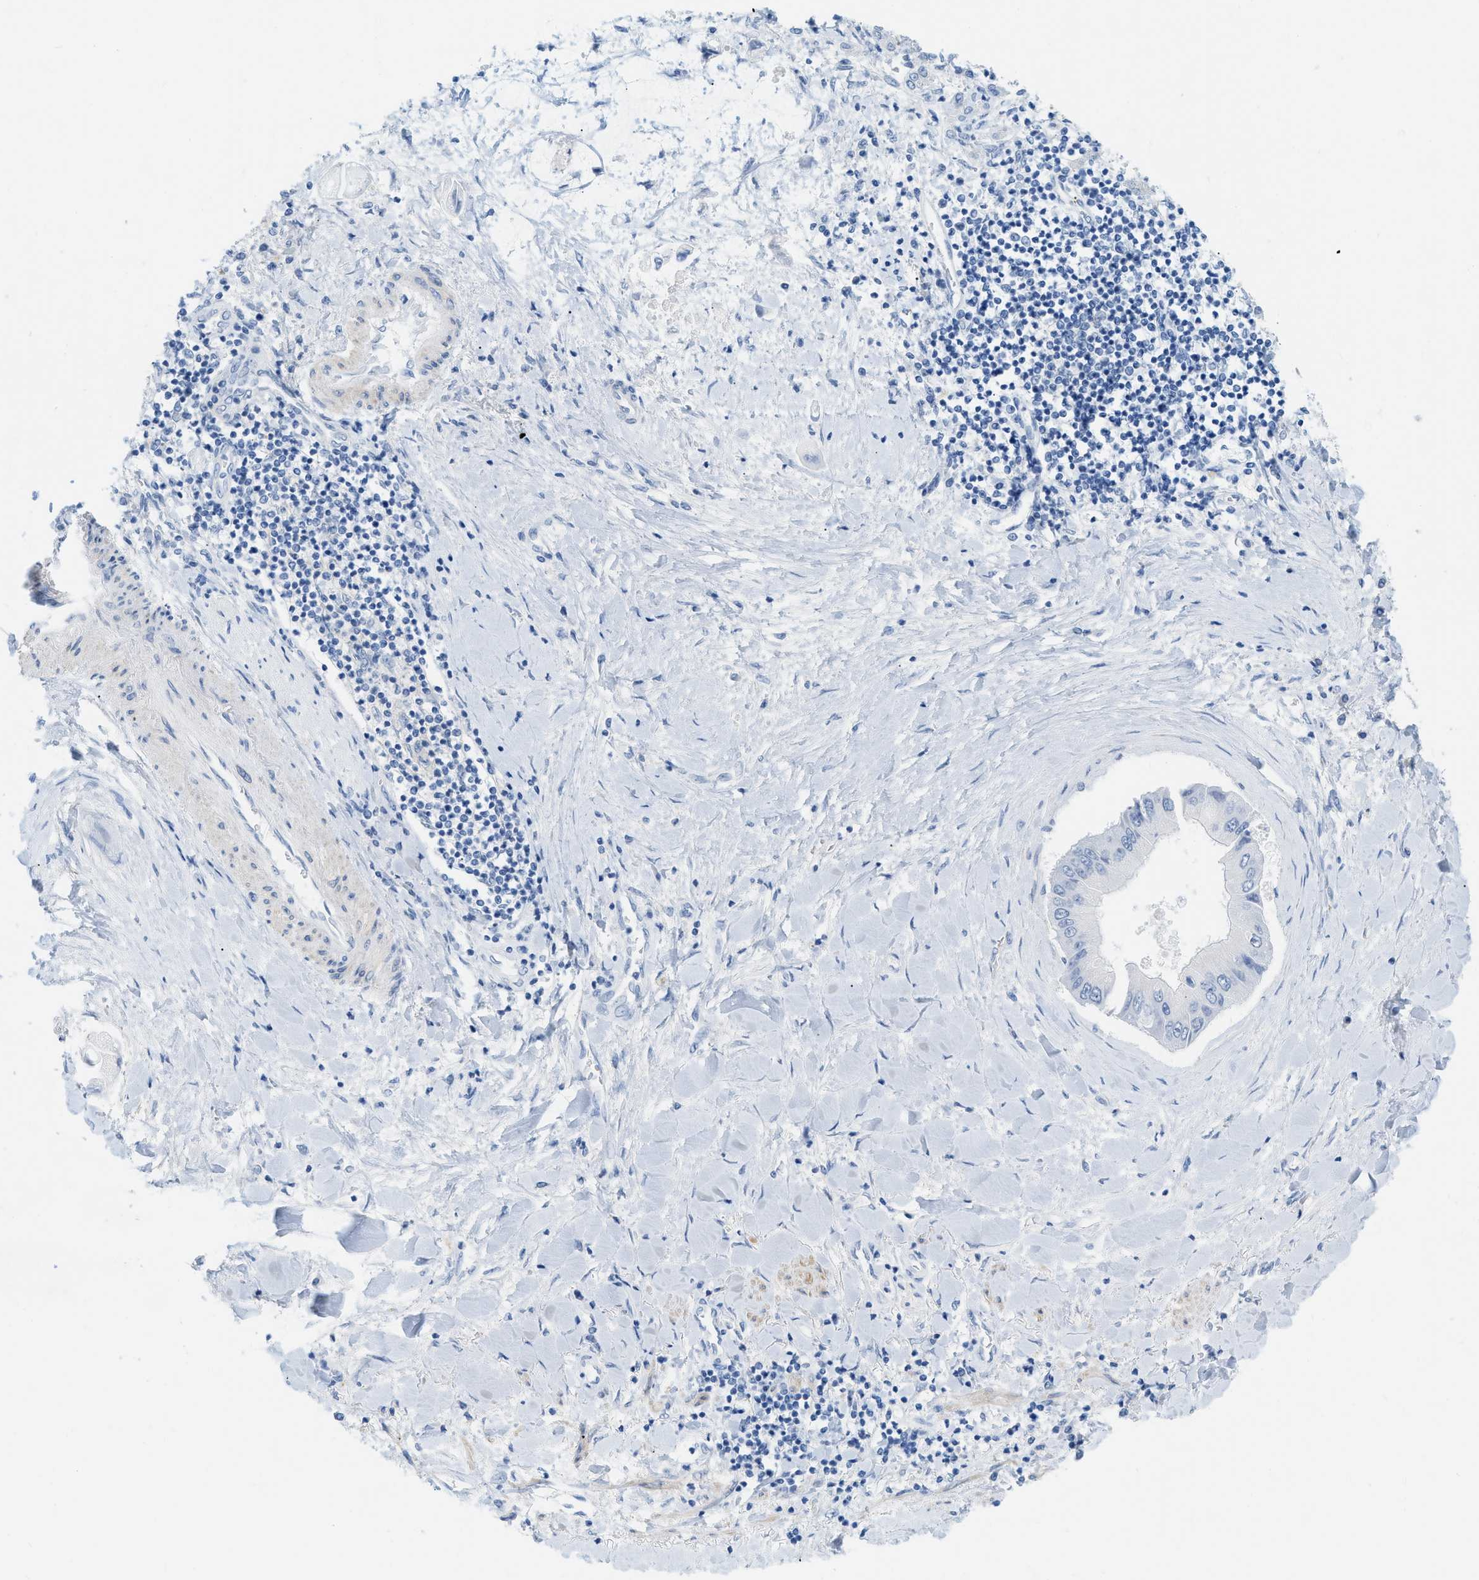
{"staining": {"intensity": "negative", "quantity": "none", "location": "none"}, "tissue": "liver cancer", "cell_type": "Tumor cells", "image_type": "cancer", "snomed": [{"axis": "morphology", "description": "Cholangiocarcinoma"}, {"axis": "topography", "description": "Liver"}], "caption": "Histopathology image shows no protein expression in tumor cells of liver cholangiocarcinoma tissue.", "gene": "HLTF", "patient": {"sex": "male", "age": 50}}